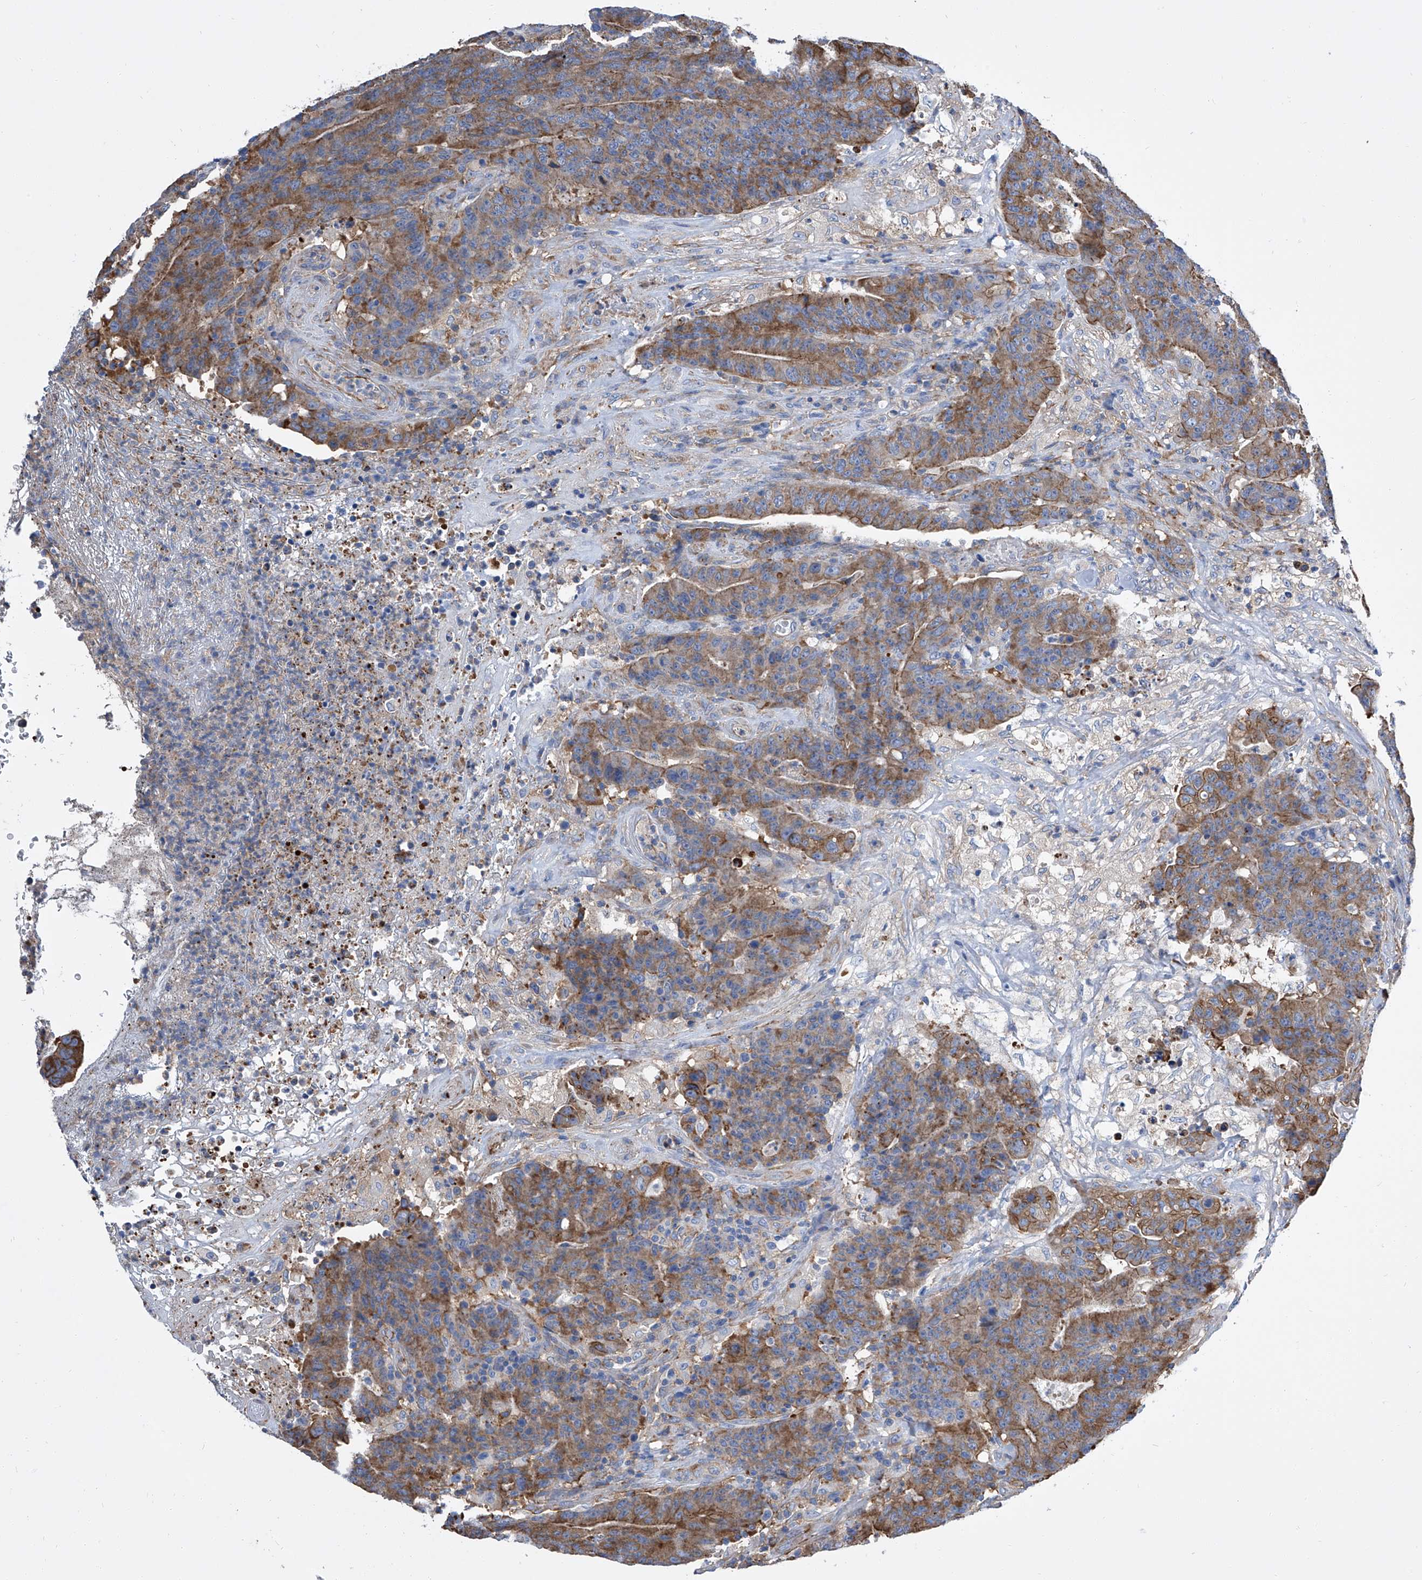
{"staining": {"intensity": "moderate", "quantity": ">75%", "location": "cytoplasmic/membranous"}, "tissue": "colorectal cancer", "cell_type": "Tumor cells", "image_type": "cancer", "snomed": [{"axis": "morphology", "description": "Normal tissue, NOS"}, {"axis": "morphology", "description": "Adenocarcinoma, NOS"}, {"axis": "topography", "description": "Colon"}], "caption": "Protein expression analysis of adenocarcinoma (colorectal) displays moderate cytoplasmic/membranous expression in approximately >75% of tumor cells.", "gene": "GPT", "patient": {"sex": "female", "age": 75}}